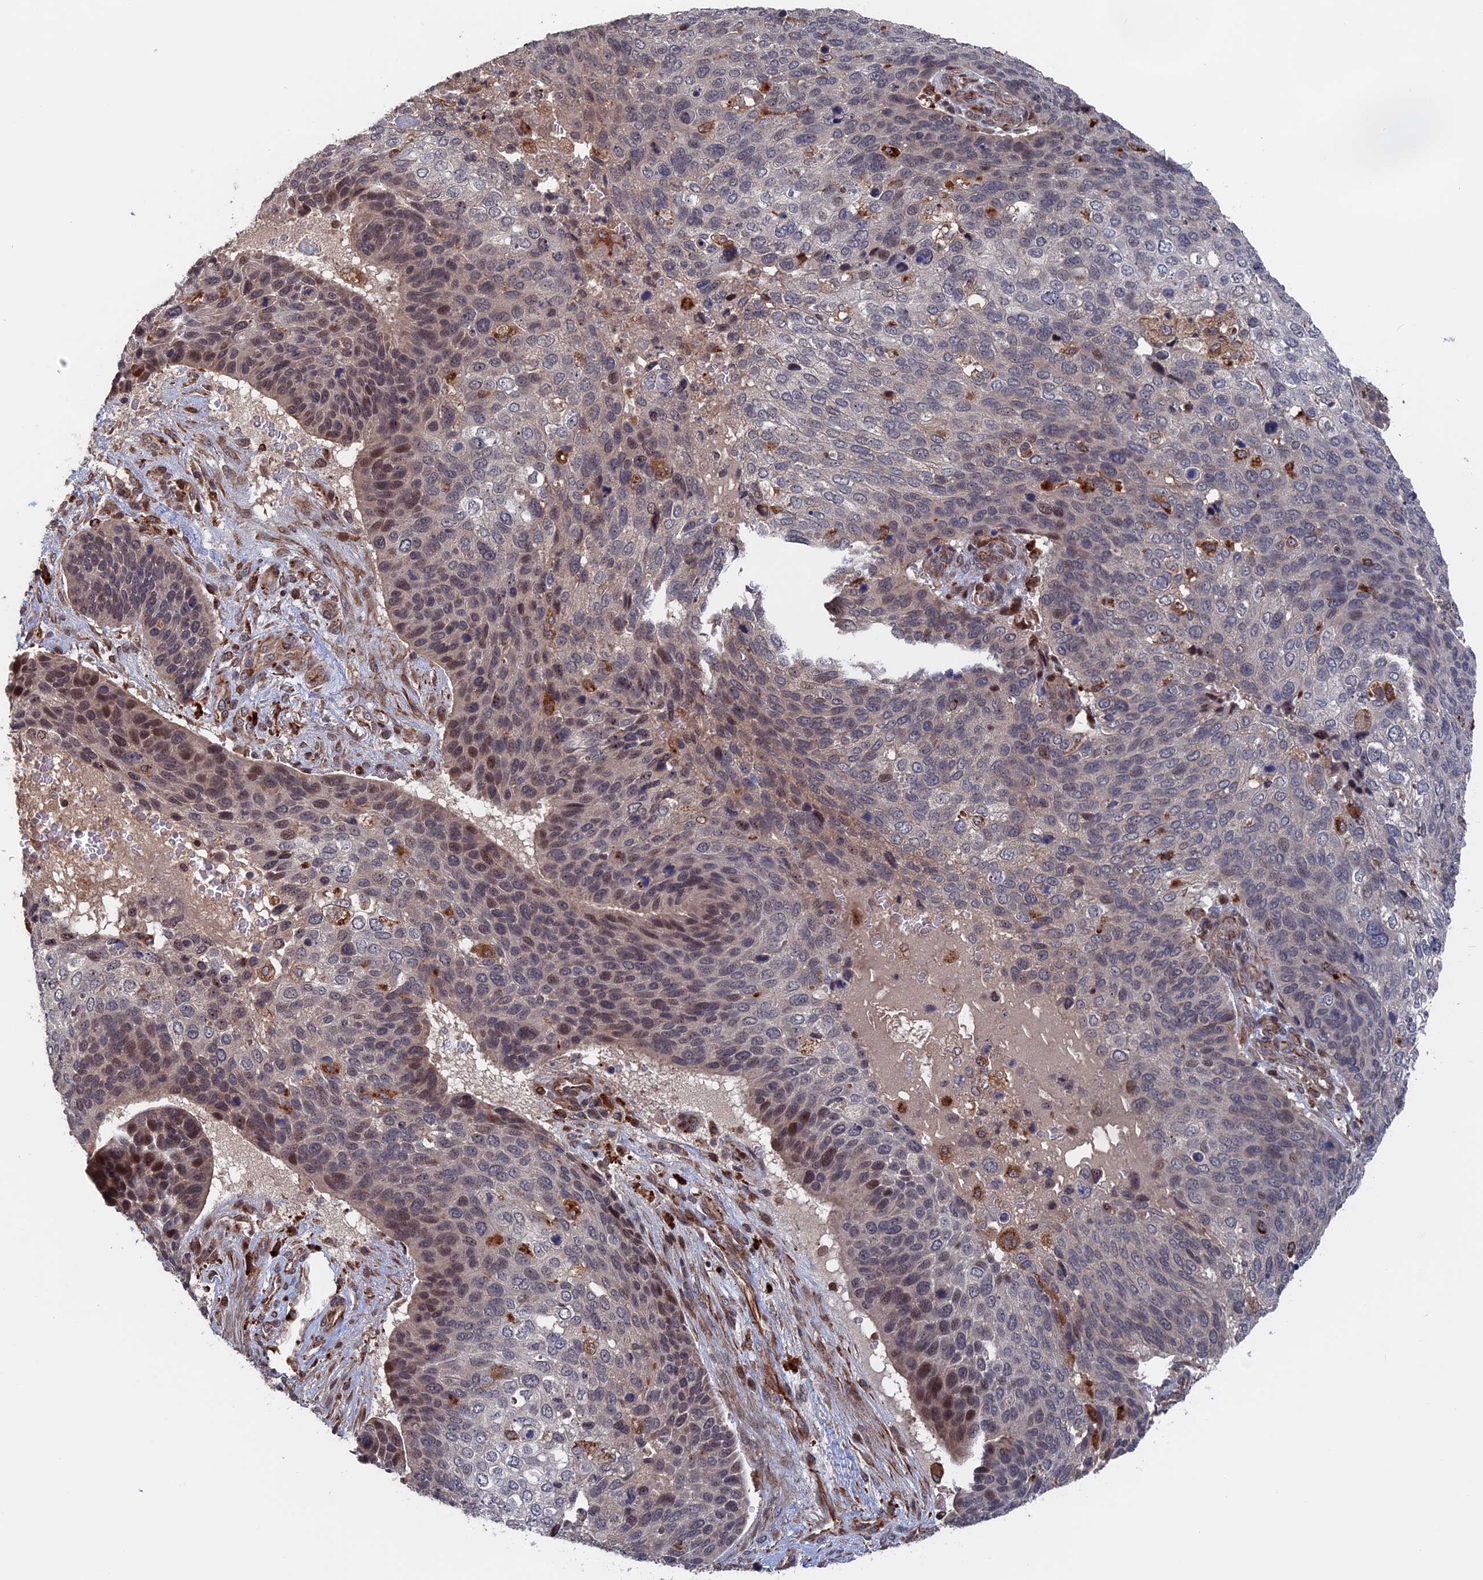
{"staining": {"intensity": "moderate", "quantity": "<25%", "location": "nuclear"}, "tissue": "skin cancer", "cell_type": "Tumor cells", "image_type": "cancer", "snomed": [{"axis": "morphology", "description": "Basal cell carcinoma"}, {"axis": "topography", "description": "Skin"}], "caption": "Immunohistochemistry (IHC) of skin basal cell carcinoma demonstrates low levels of moderate nuclear positivity in about <25% of tumor cells.", "gene": "PLA2G15", "patient": {"sex": "female", "age": 74}}